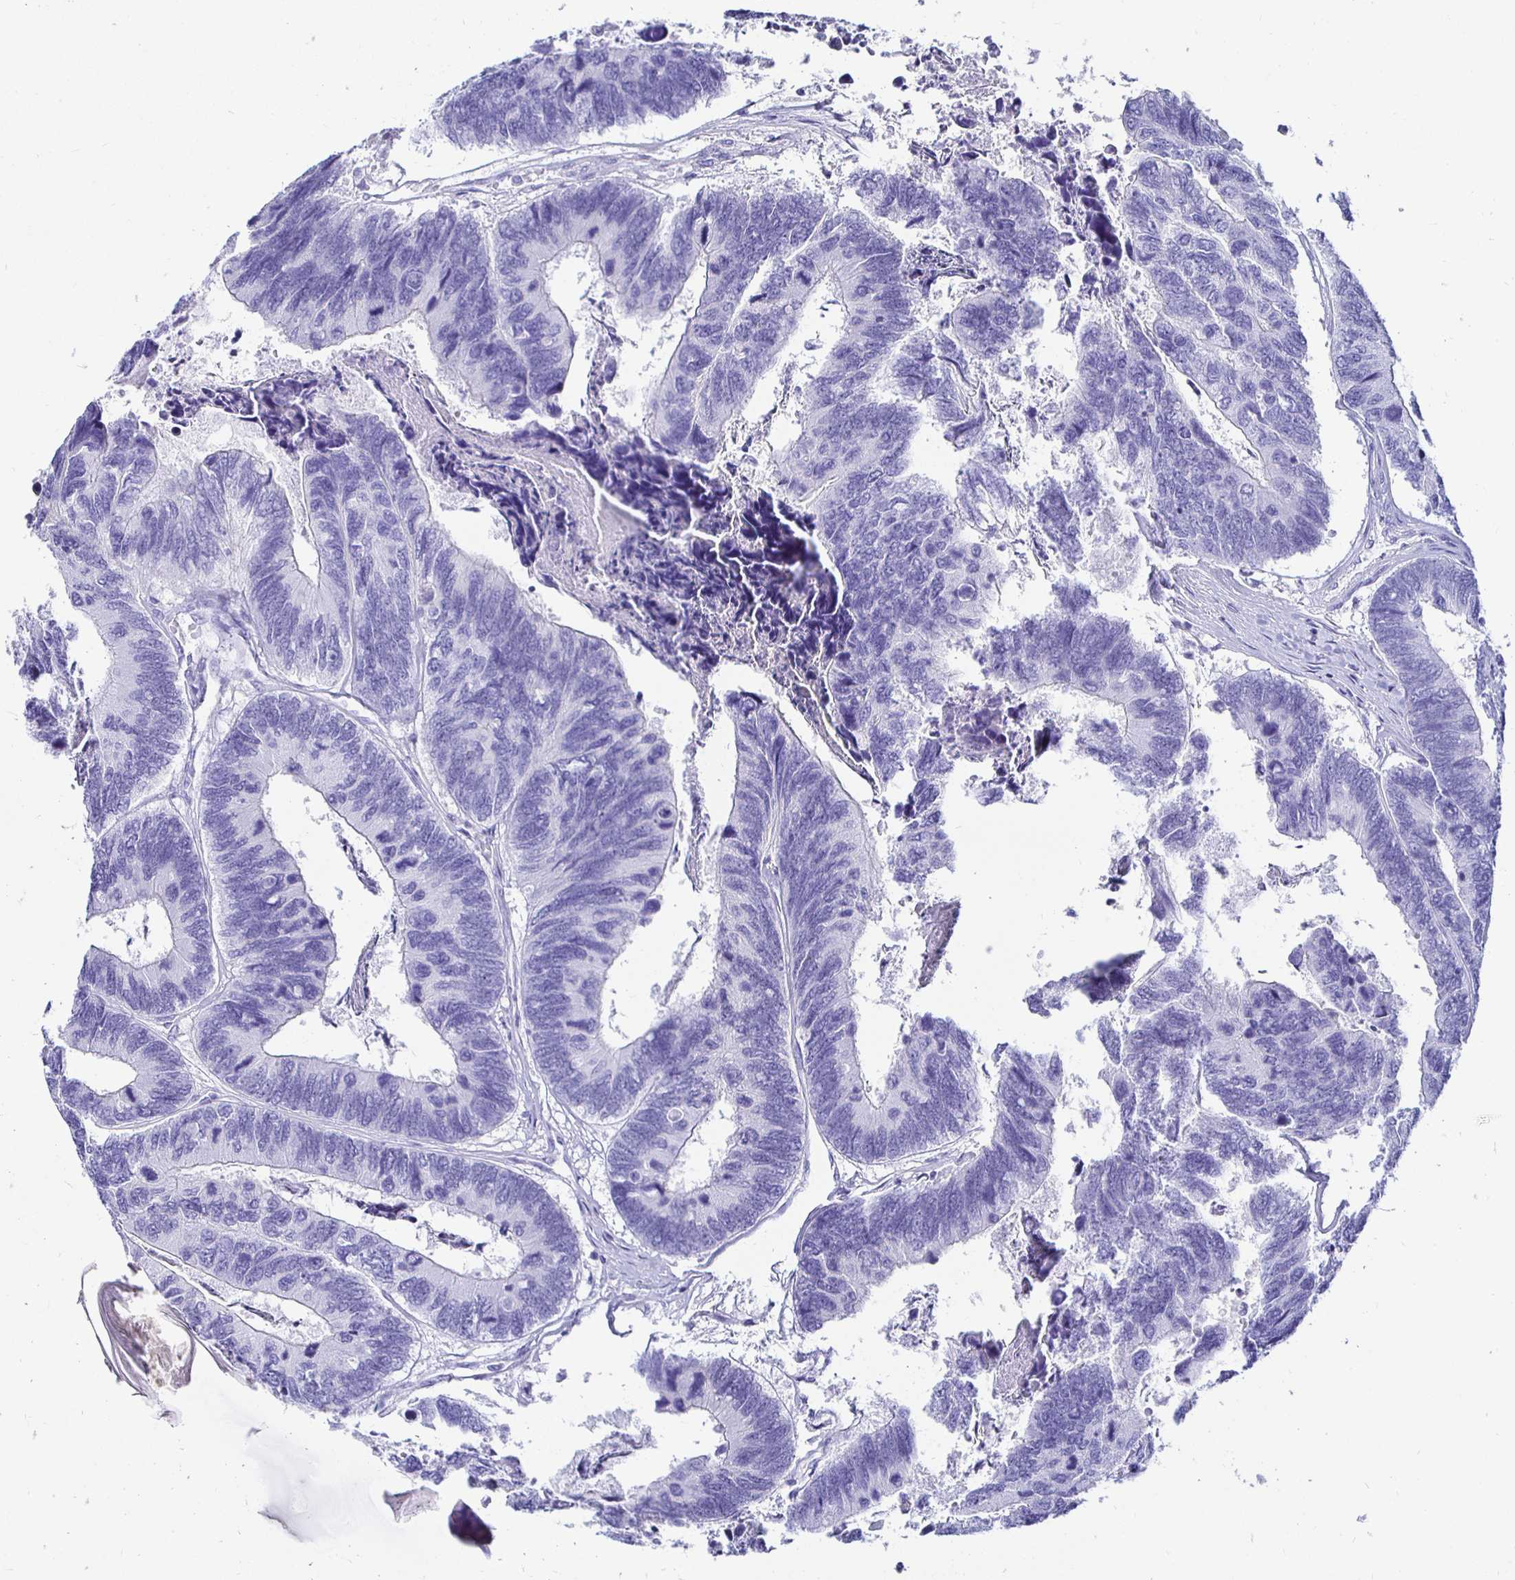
{"staining": {"intensity": "negative", "quantity": "none", "location": "none"}, "tissue": "colorectal cancer", "cell_type": "Tumor cells", "image_type": "cancer", "snomed": [{"axis": "morphology", "description": "Adenocarcinoma, NOS"}, {"axis": "topography", "description": "Colon"}], "caption": "IHC histopathology image of neoplastic tissue: human adenocarcinoma (colorectal) stained with DAB shows no significant protein expression in tumor cells. Brightfield microscopy of immunohistochemistry stained with DAB (3,3'-diaminobenzidine) (brown) and hematoxylin (blue), captured at high magnification.", "gene": "UMOD", "patient": {"sex": "female", "age": 67}}